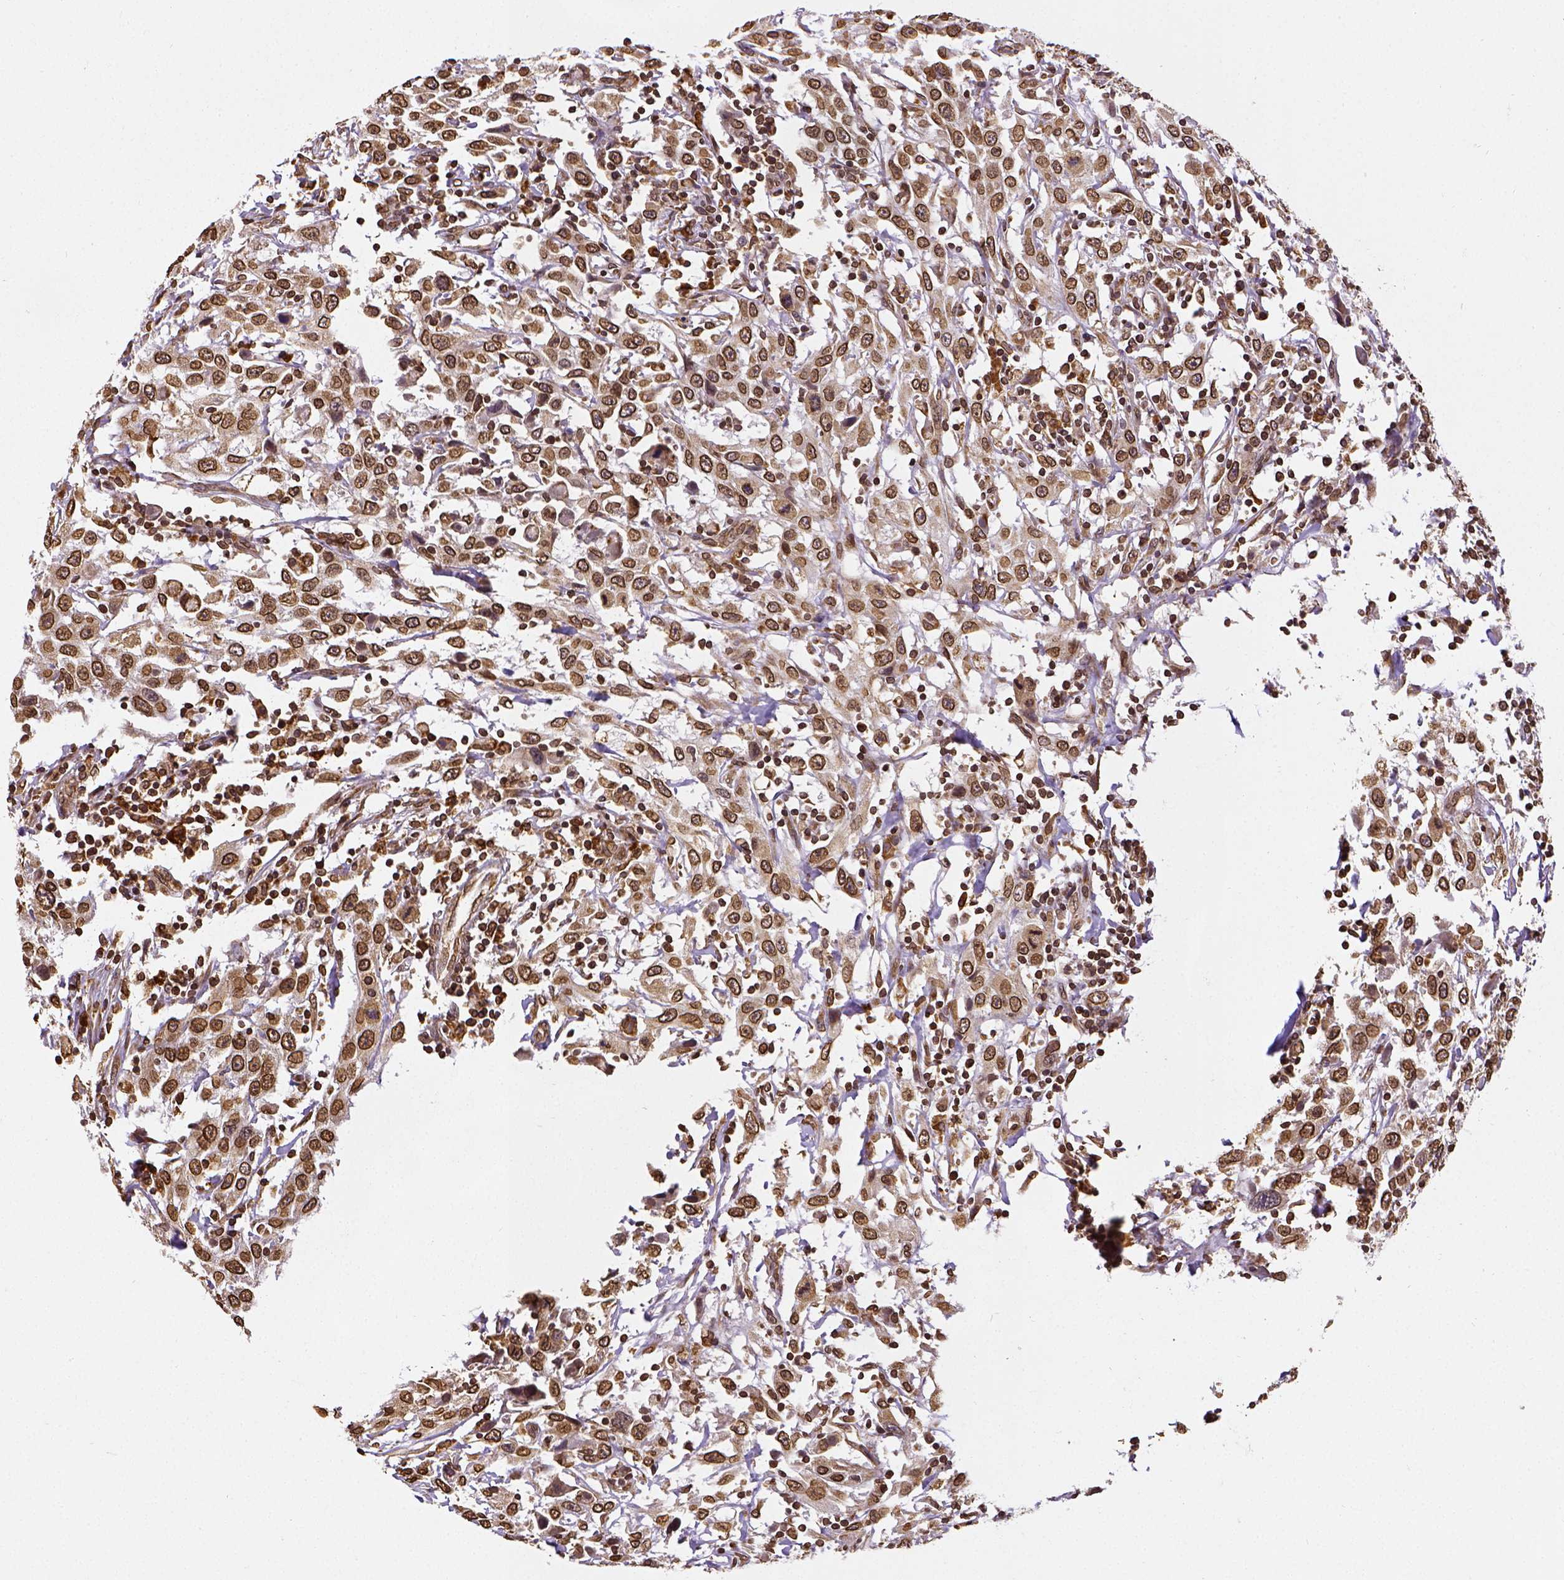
{"staining": {"intensity": "strong", "quantity": ">75%", "location": "cytoplasmic/membranous,nuclear"}, "tissue": "urothelial cancer", "cell_type": "Tumor cells", "image_type": "cancer", "snomed": [{"axis": "morphology", "description": "Urothelial carcinoma, High grade"}, {"axis": "topography", "description": "Urinary bladder"}], "caption": "Urothelial cancer was stained to show a protein in brown. There is high levels of strong cytoplasmic/membranous and nuclear staining in about >75% of tumor cells.", "gene": "MTDH", "patient": {"sex": "male", "age": 61}}